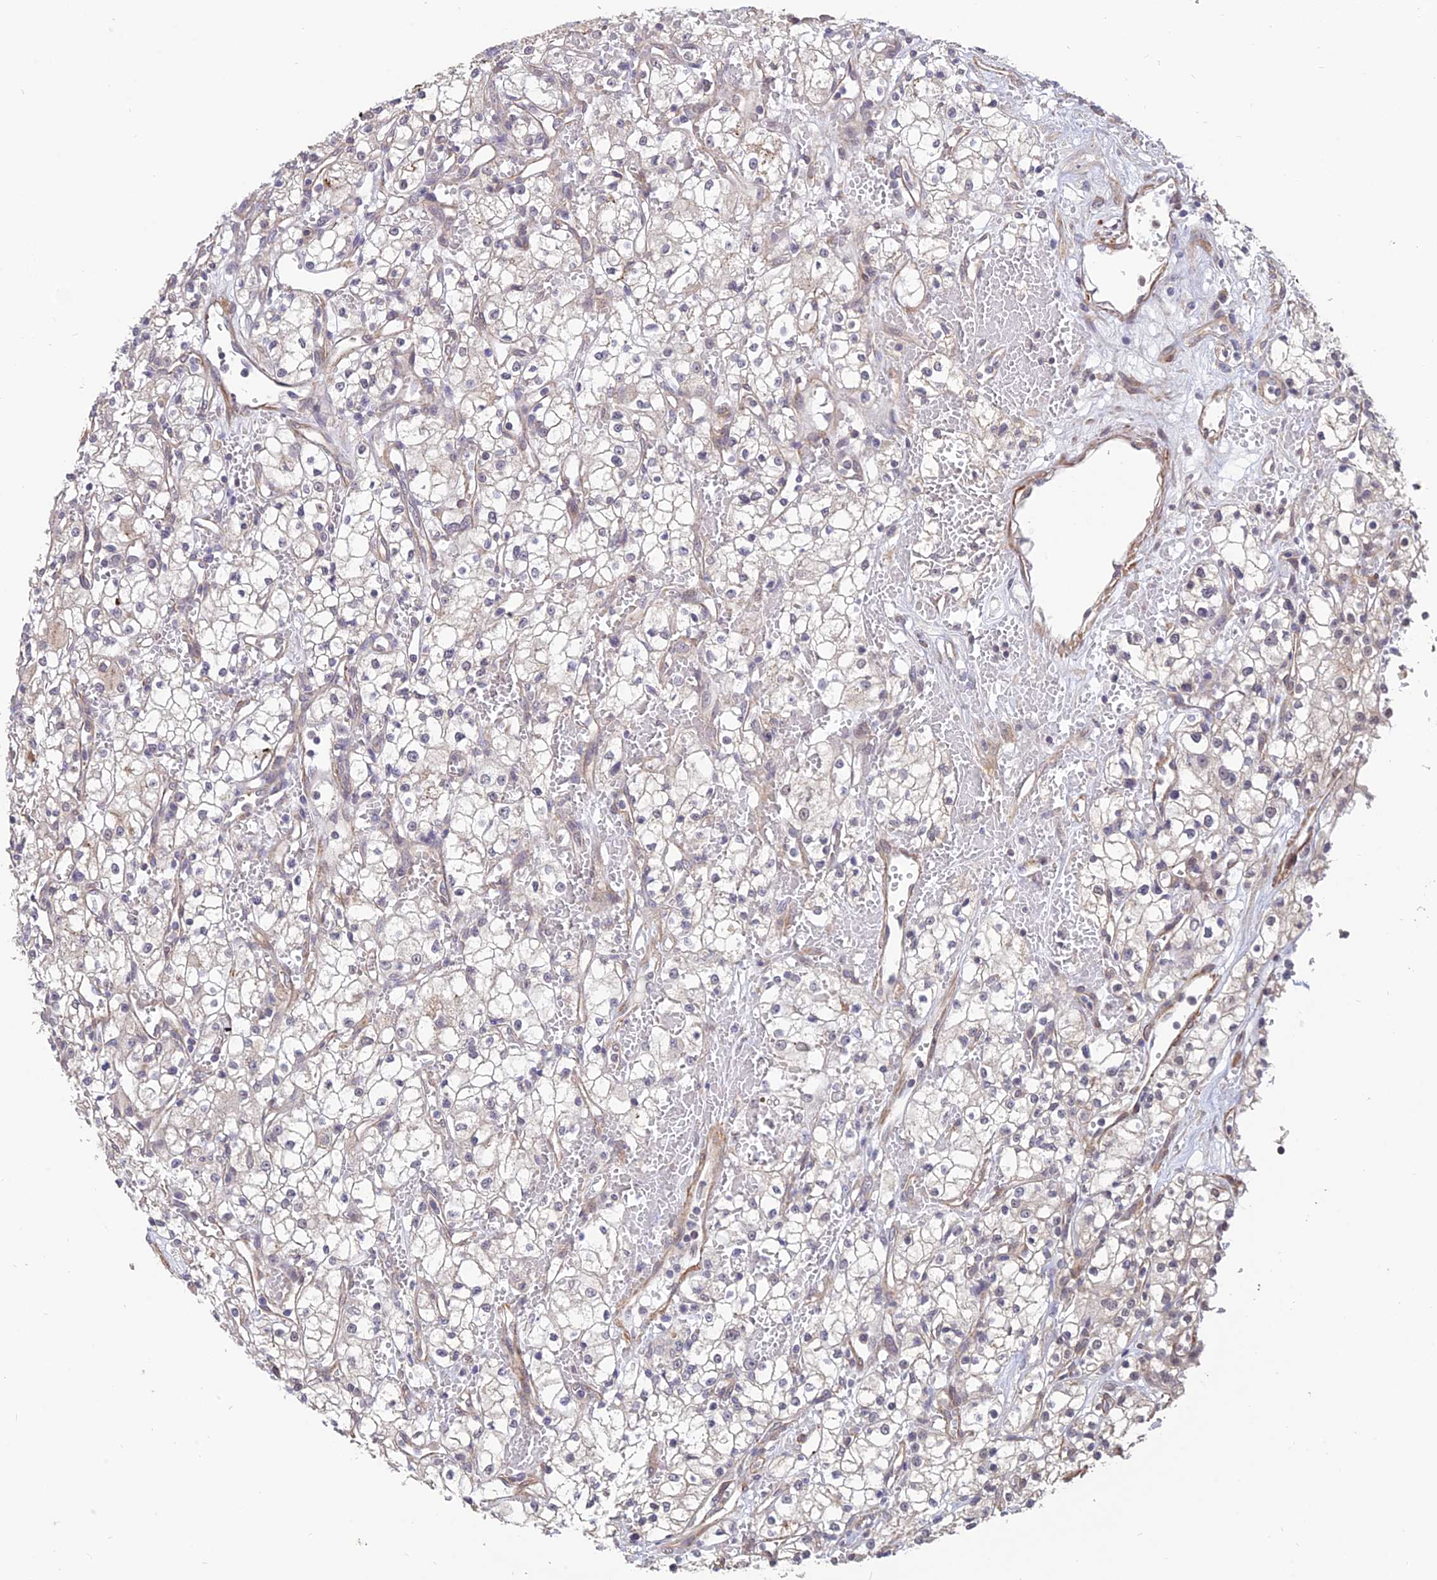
{"staining": {"intensity": "negative", "quantity": "none", "location": "none"}, "tissue": "renal cancer", "cell_type": "Tumor cells", "image_type": "cancer", "snomed": [{"axis": "morphology", "description": "Adenocarcinoma, NOS"}, {"axis": "topography", "description": "Kidney"}], "caption": "Immunohistochemistry (IHC) of human renal cancer shows no positivity in tumor cells.", "gene": "PAGR1", "patient": {"sex": "male", "age": 59}}